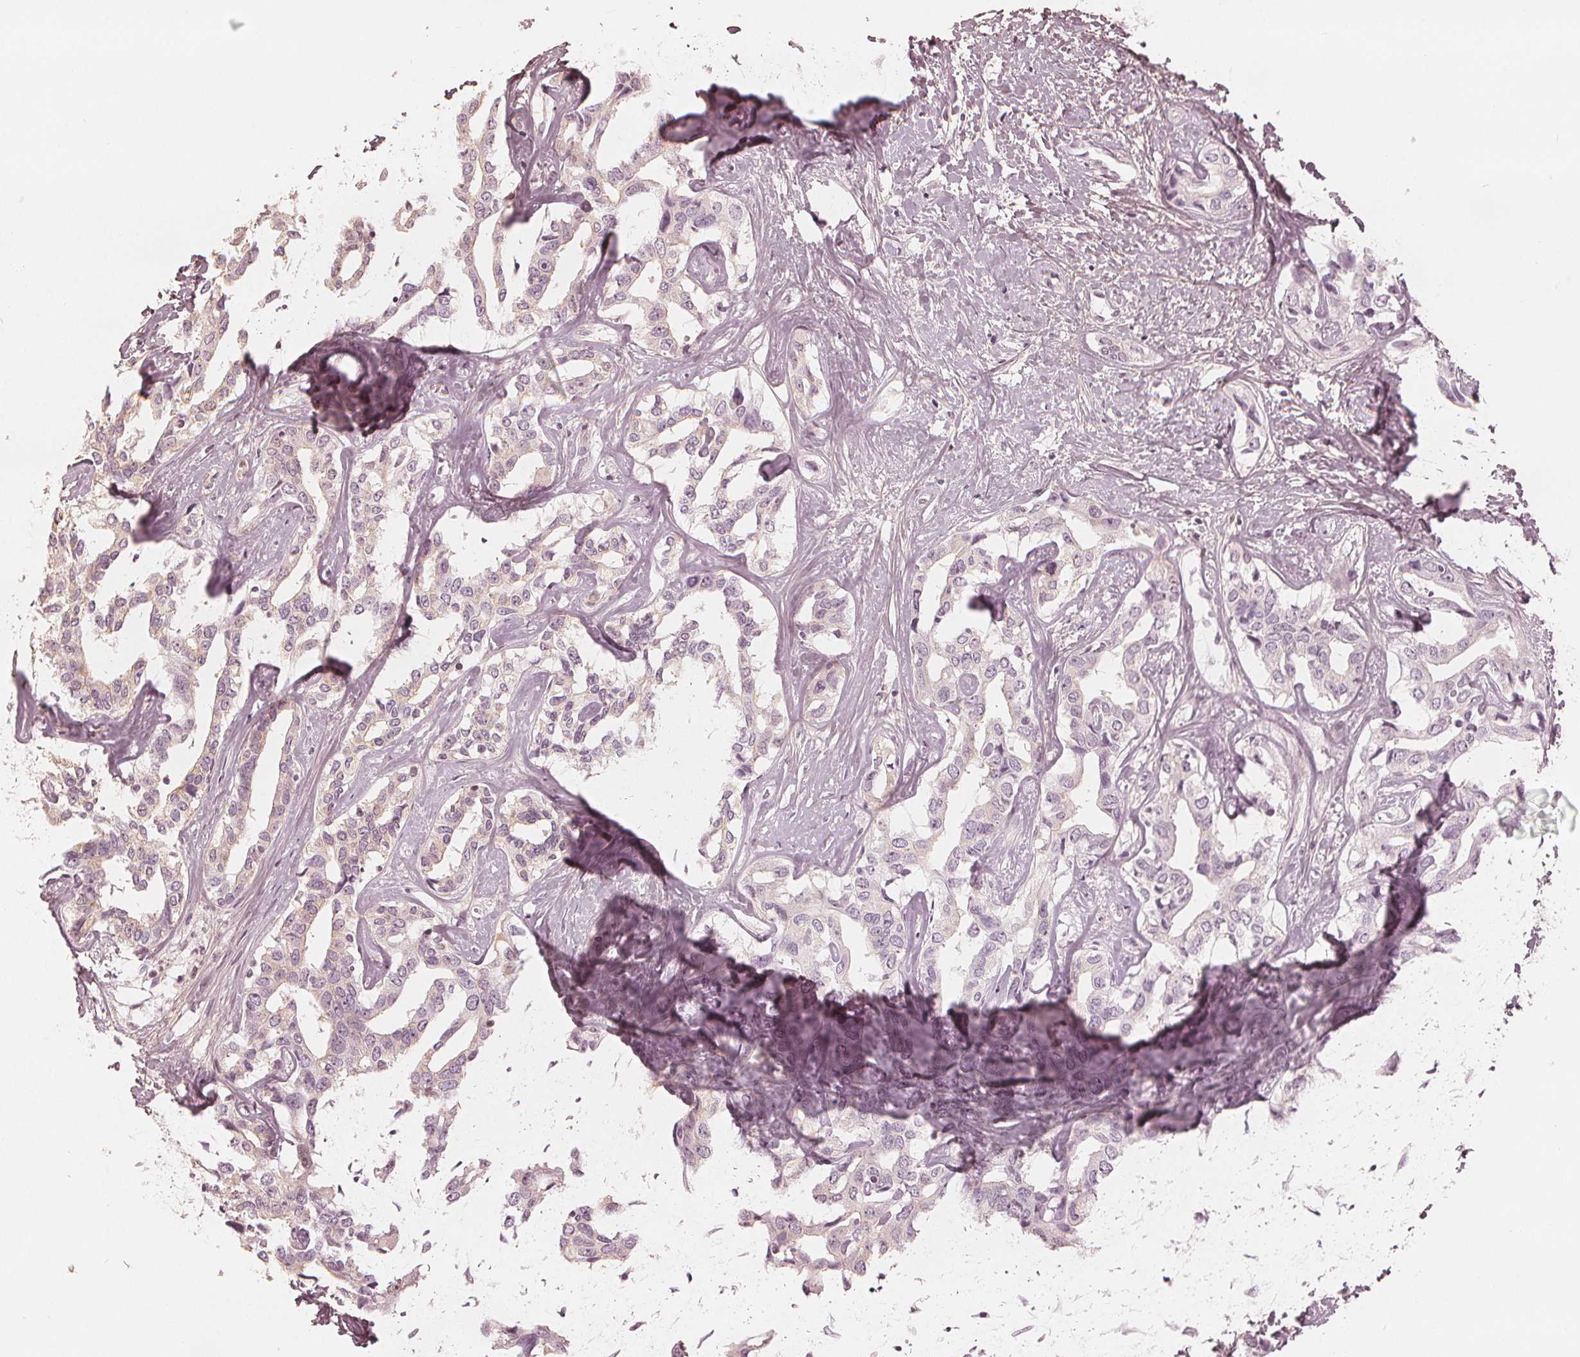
{"staining": {"intensity": "weak", "quantity": "<25%", "location": "cytoplasmic/membranous"}, "tissue": "liver cancer", "cell_type": "Tumor cells", "image_type": "cancer", "snomed": [{"axis": "morphology", "description": "Cholangiocarcinoma"}, {"axis": "topography", "description": "Liver"}], "caption": "This is an IHC photomicrograph of cholangiocarcinoma (liver). There is no staining in tumor cells.", "gene": "PAEP", "patient": {"sex": "male", "age": 59}}